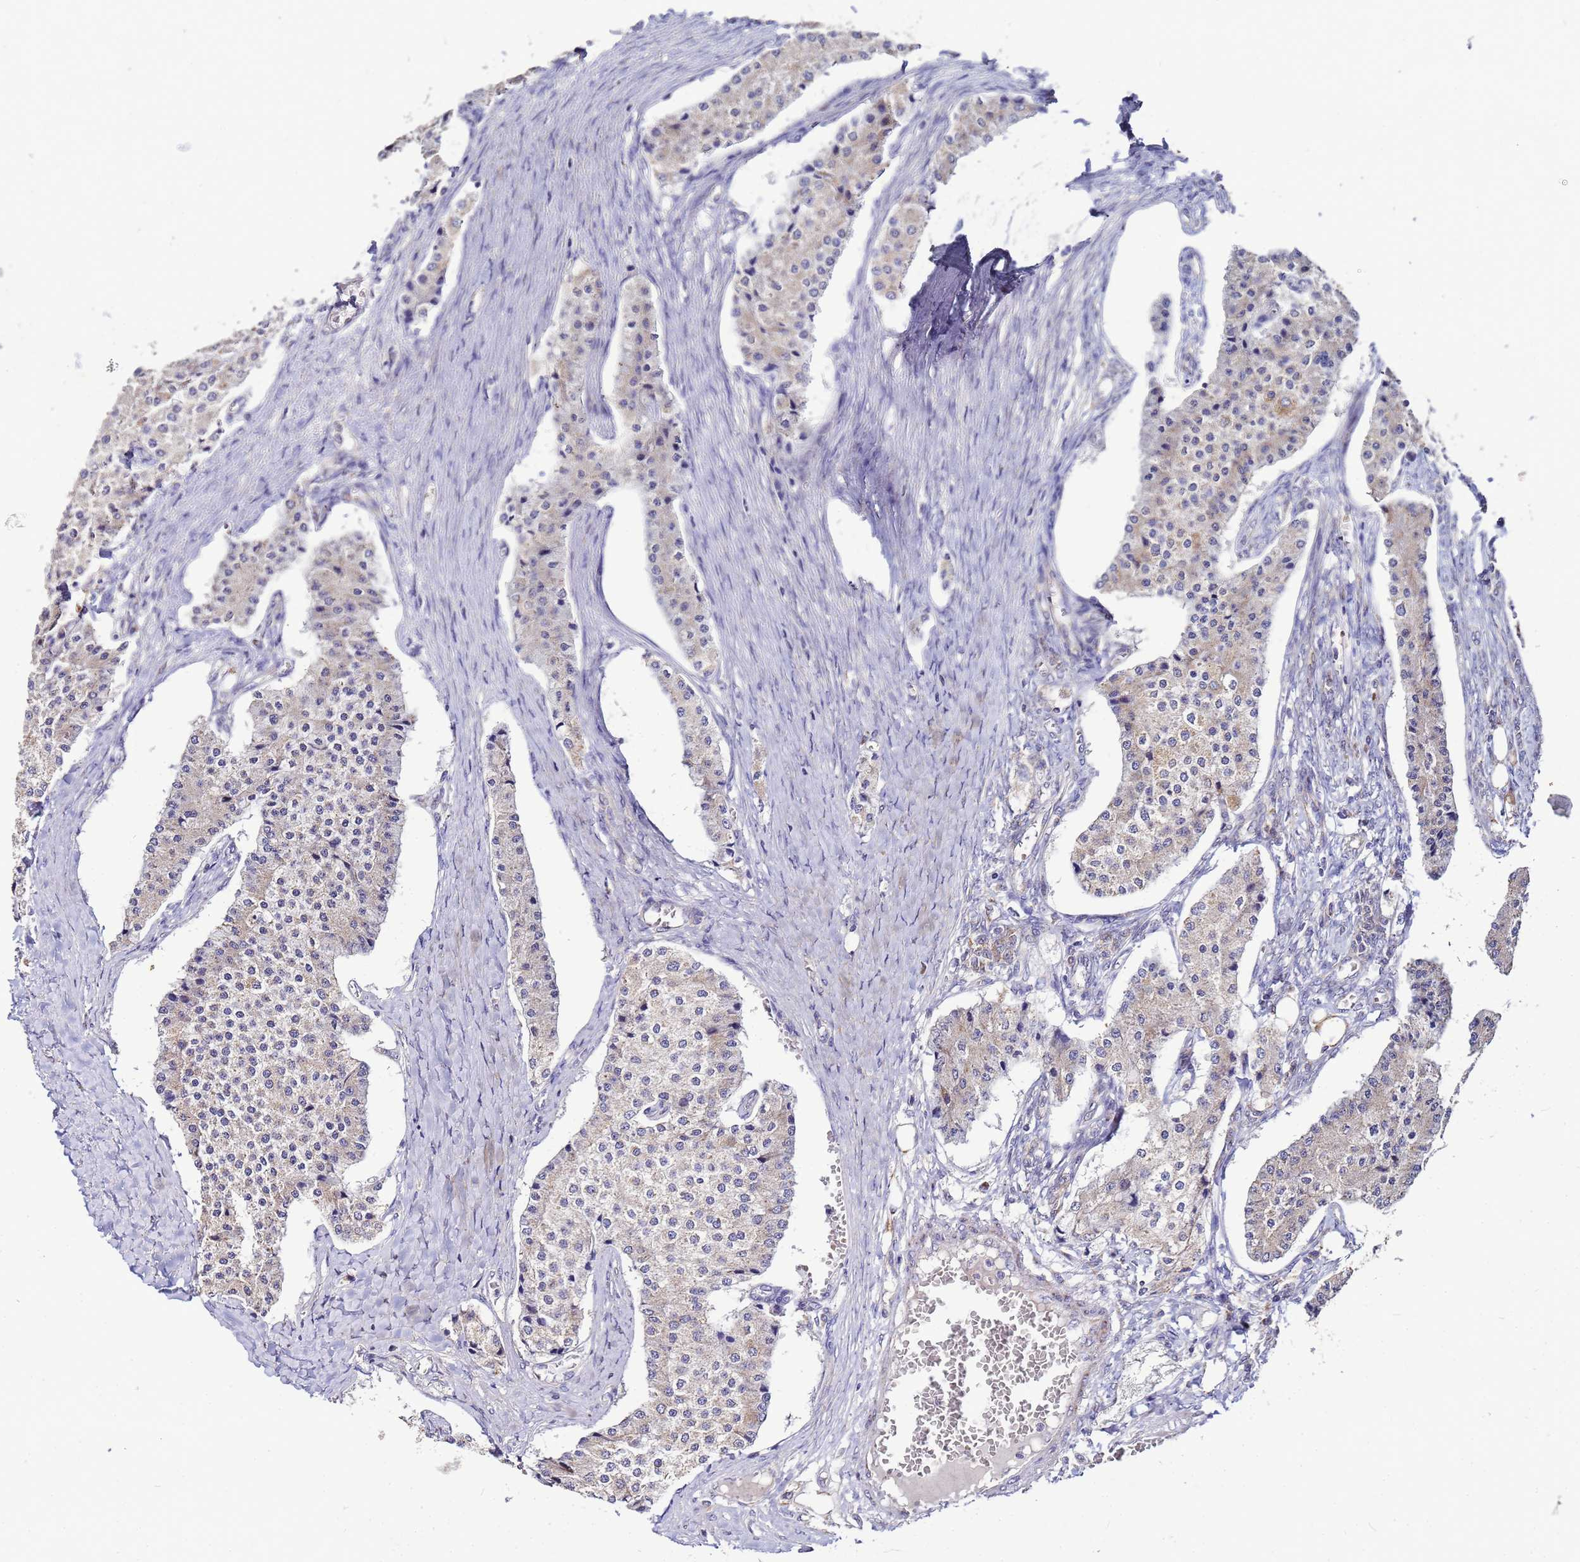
{"staining": {"intensity": "weak", "quantity": "25%-75%", "location": "cytoplasmic/membranous"}, "tissue": "carcinoid", "cell_type": "Tumor cells", "image_type": "cancer", "snomed": [{"axis": "morphology", "description": "Carcinoid, malignant, NOS"}, {"axis": "topography", "description": "Colon"}], "caption": "Carcinoid (malignant) tissue exhibits weak cytoplasmic/membranous positivity in about 25%-75% of tumor cells, visualized by immunohistochemistry.", "gene": "FAHD2A", "patient": {"sex": "female", "age": 52}}